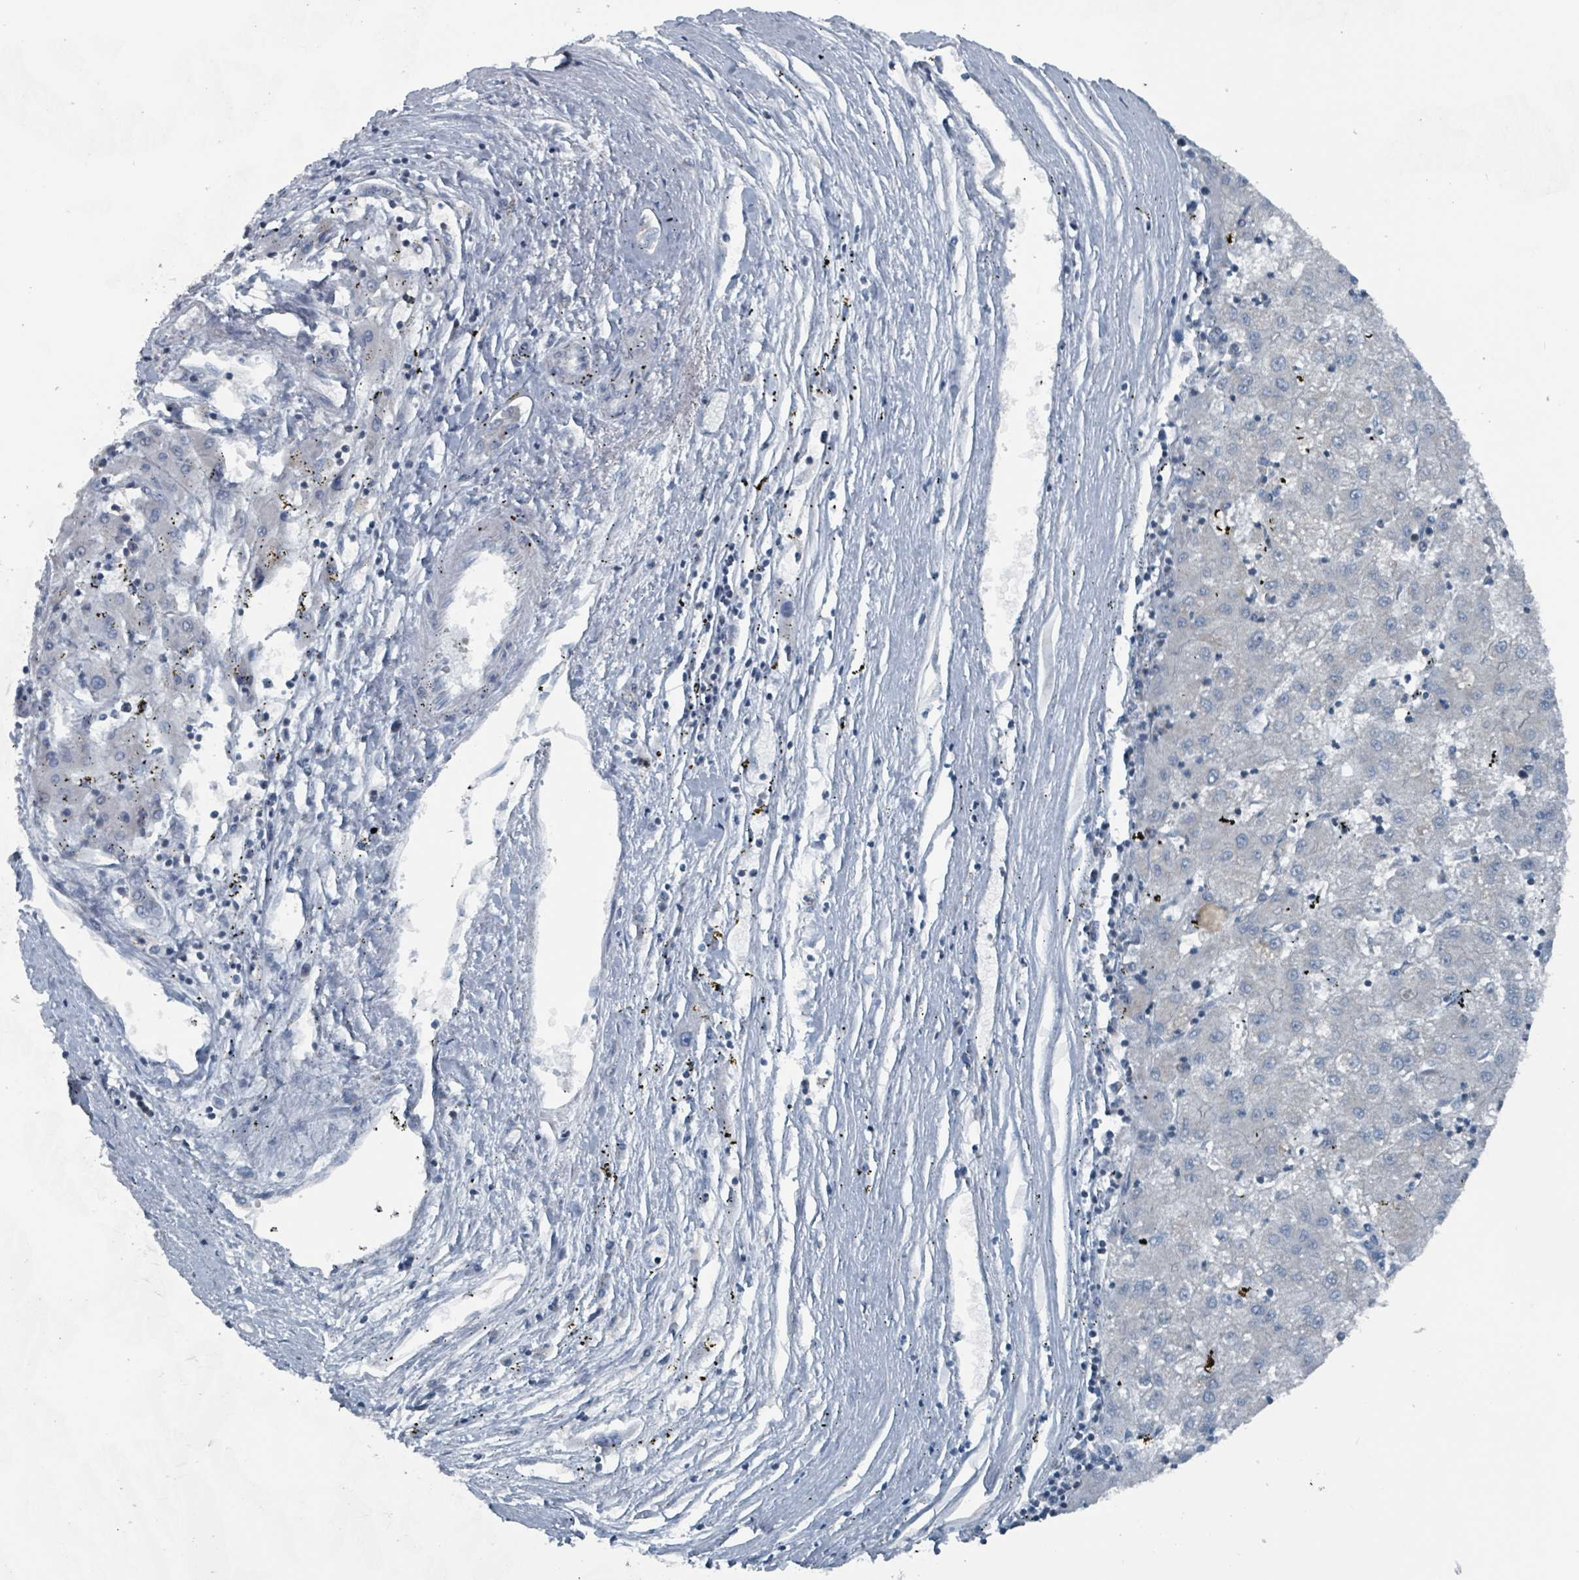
{"staining": {"intensity": "negative", "quantity": "none", "location": "none"}, "tissue": "liver cancer", "cell_type": "Tumor cells", "image_type": "cancer", "snomed": [{"axis": "morphology", "description": "Carcinoma, Hepatocellular, NOS"}, {"axis": "topography", "description": "Liver"}], "caption": "Immunohistochemical staining of human liver cancer exhibits no significant staining in tumor cells.", "gene": "ABHD18", "patient": {"sex": "male", "age": 72}}